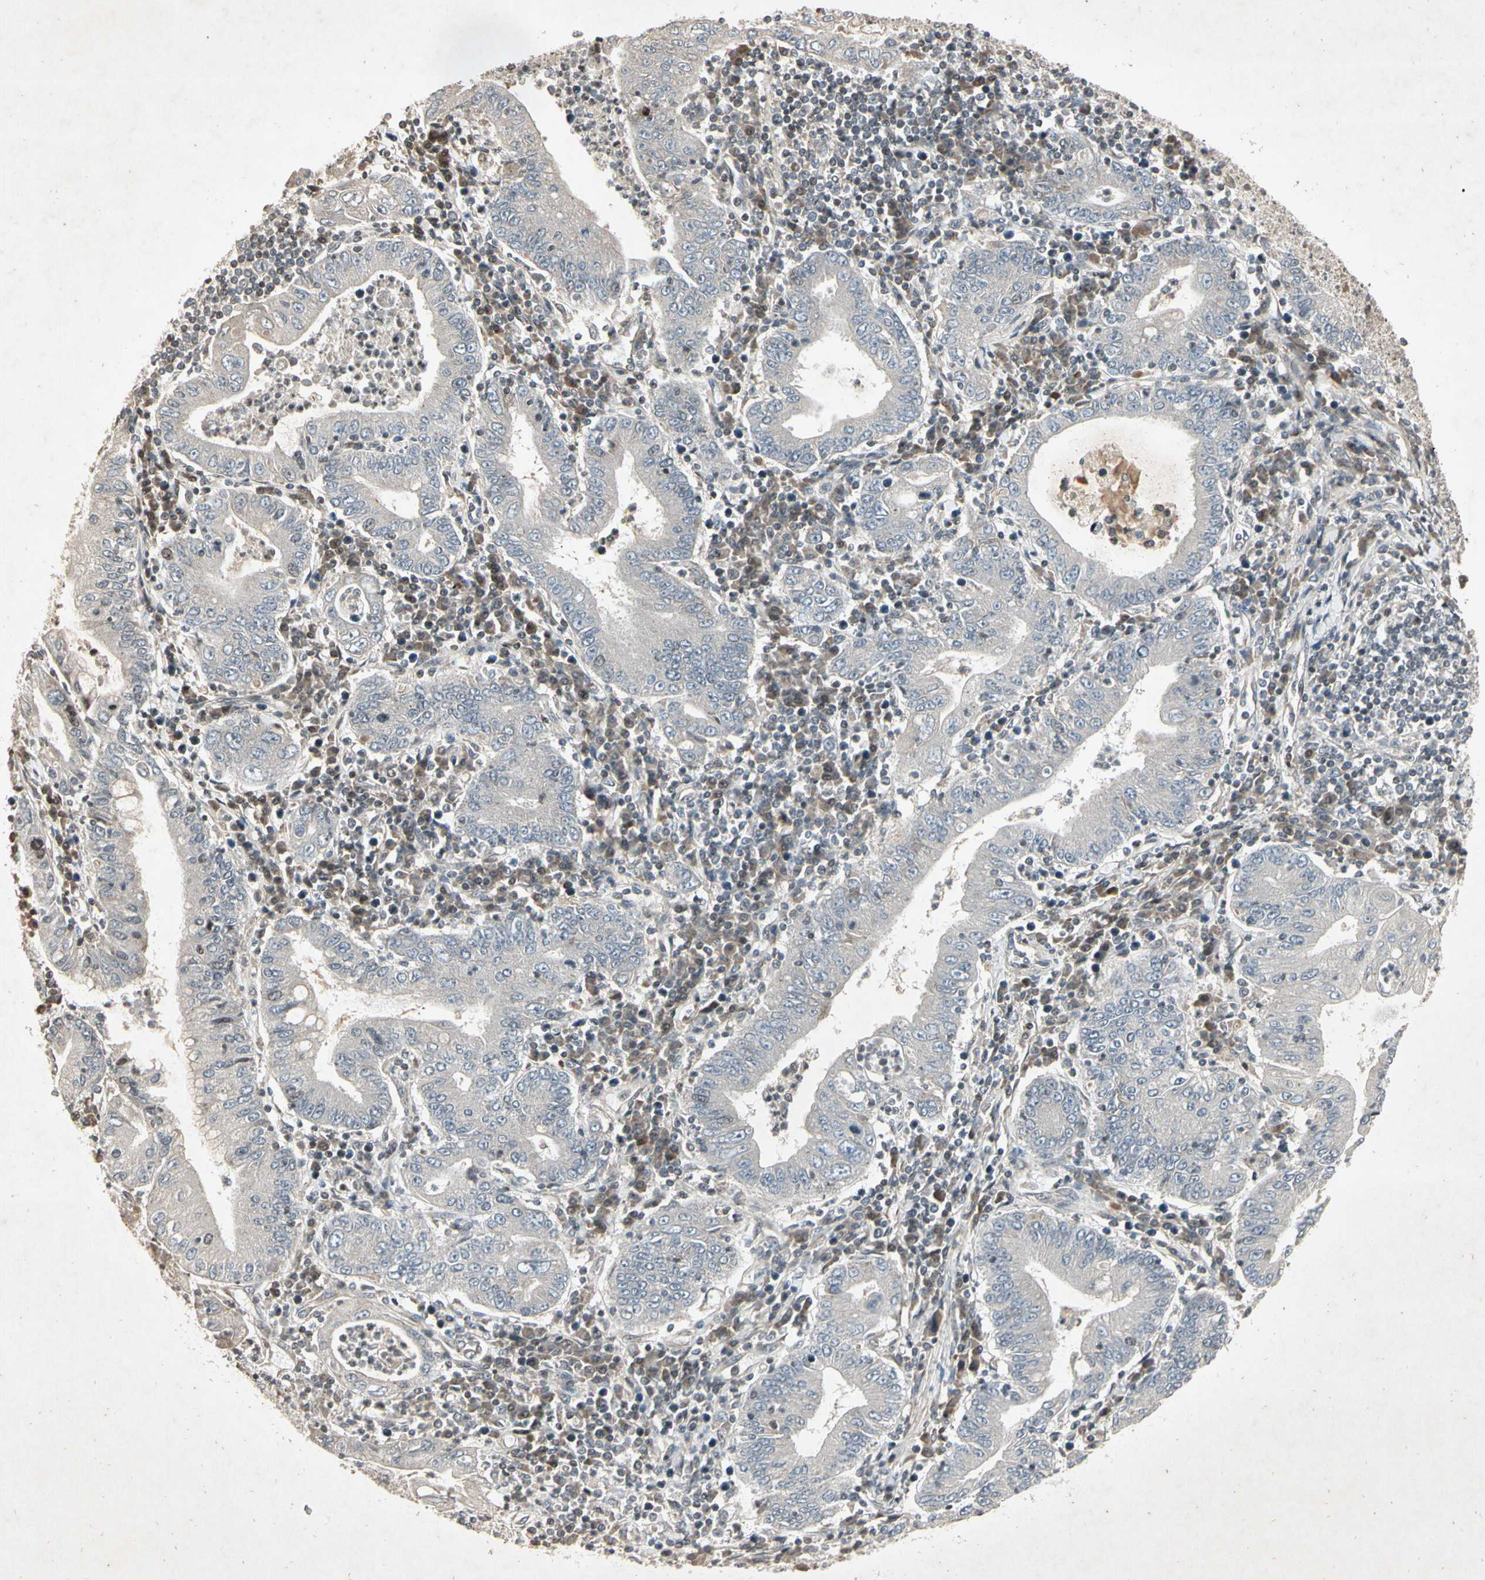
{"staining": {"intensity": "negative", "quantity": "none", "location": "none"}, "tissue": "stomach cancer", "cell_type": "Tumor cells", "image_type": "cancer", "snomed": [{"axis": "morphology", "description": "Normal tissue, NOS"}, {"axis": "morphology", "description": "Adenocarcinoma, NOS"}, {"axis": "topography", "description": "Esophagus"}, {"axis": "topography", "description": "Stomach, upper"}, {"axis": "topography", "description": "Peripheral nerve tissue"}], "caption": "This is a image of IHC staining of adenocarcinoma (stomach), which shows no expression in tumor cells. (Immunohistochemistry, brightfield microscopy, high magnification).", "gene": "TEK", "patient": {"sex": "male", "age": 62}}